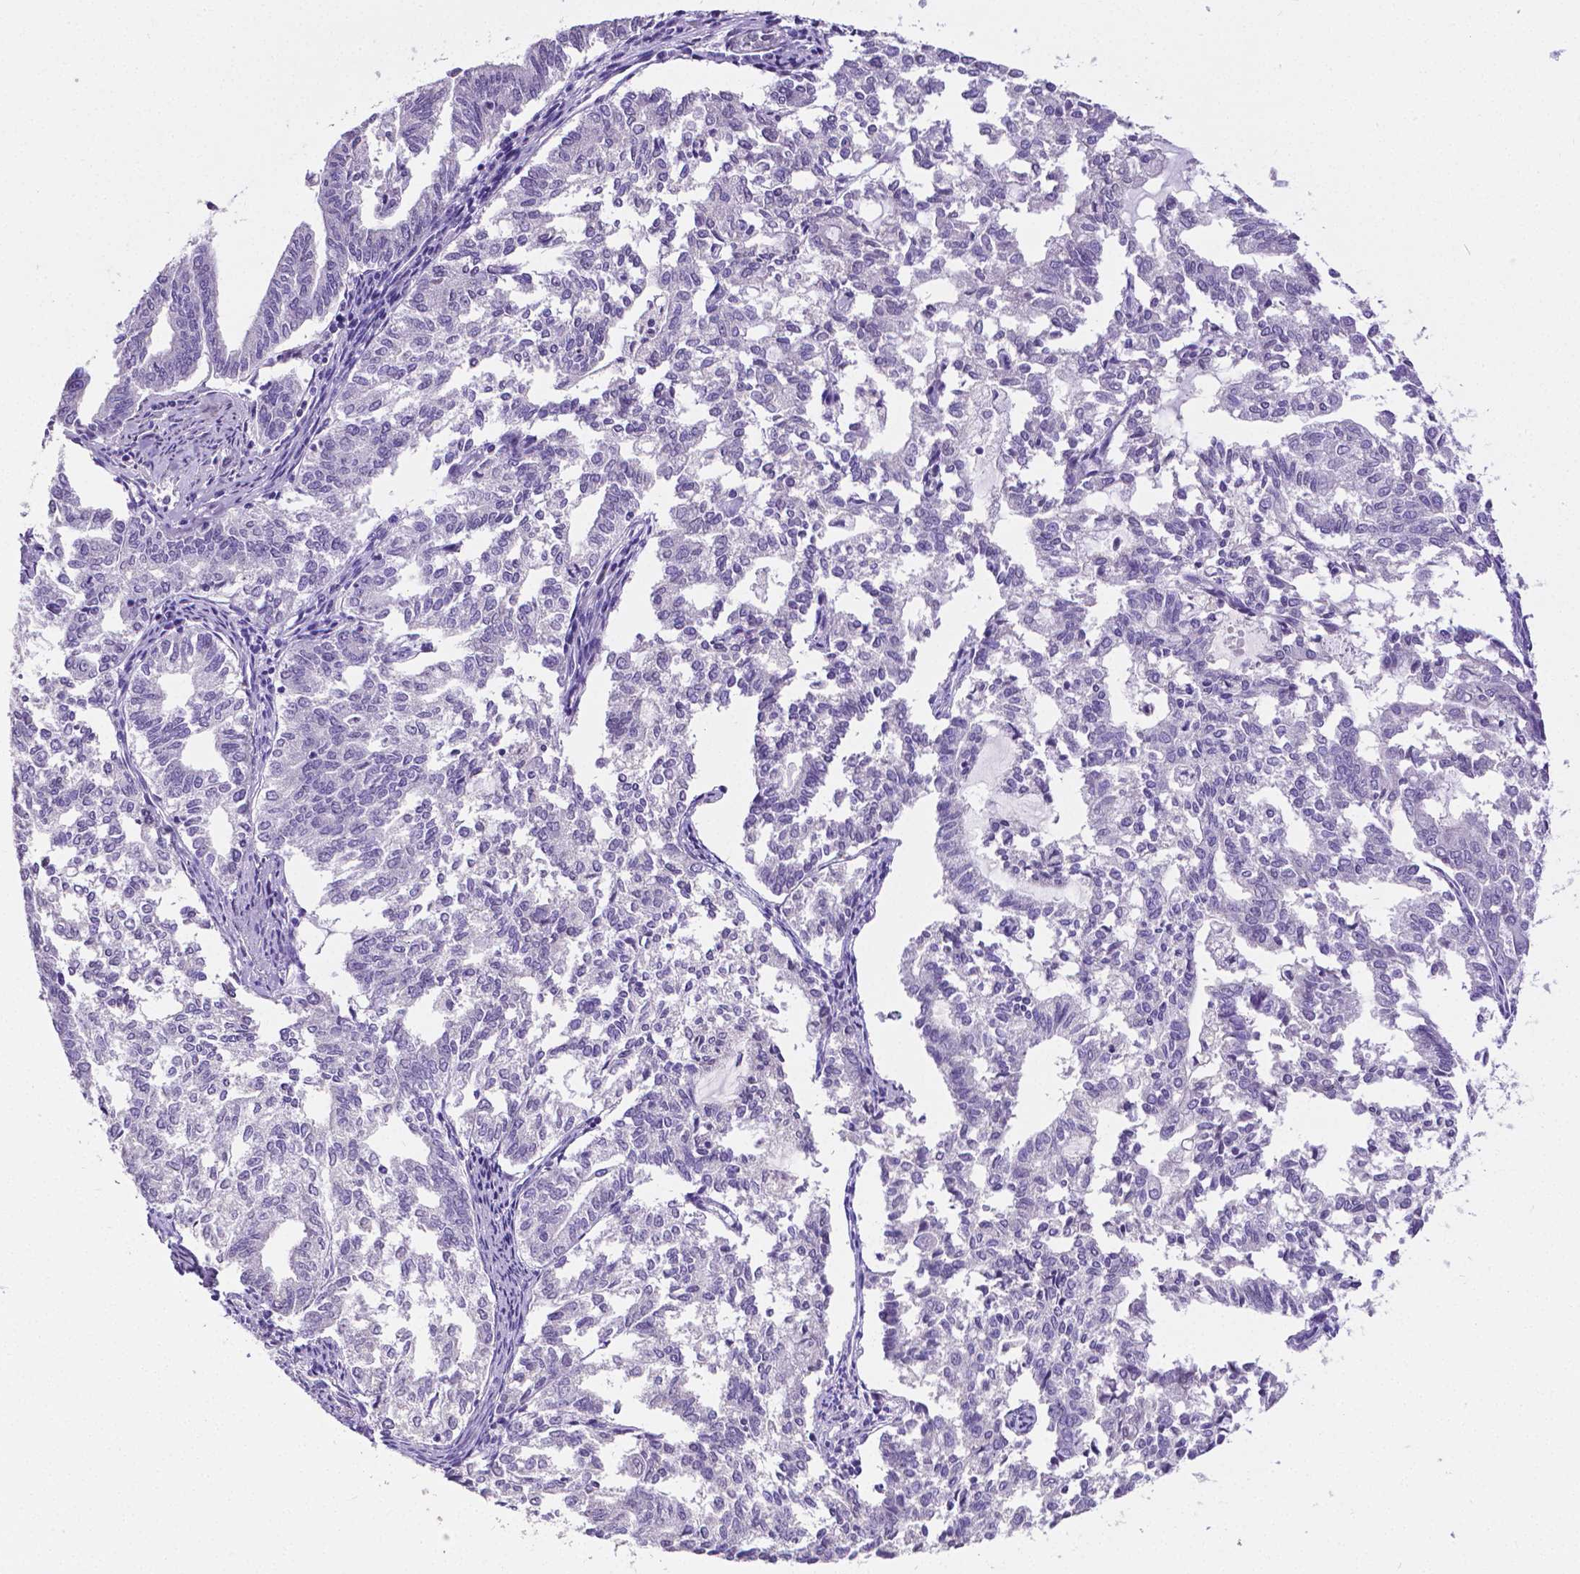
{"staining": {"intensity": "negative", "quantity": "none", "location": "none"}, "tissue": "endometrial cancer", "cell_type": "Tumor cells", "image_type": "cancer", "snomed": [{"axis": "morphology", "description": "Adenocarcinoma, NOS"}, {"axis": "topography", "description": "Endometrium"}], "caption": "Endometrial adenocarcinoma stained for a protein using immunohistochemistry reveals no expression tumor cells.", "gene": "SATB2", "patient": {"sex": "female", "age": 79}}